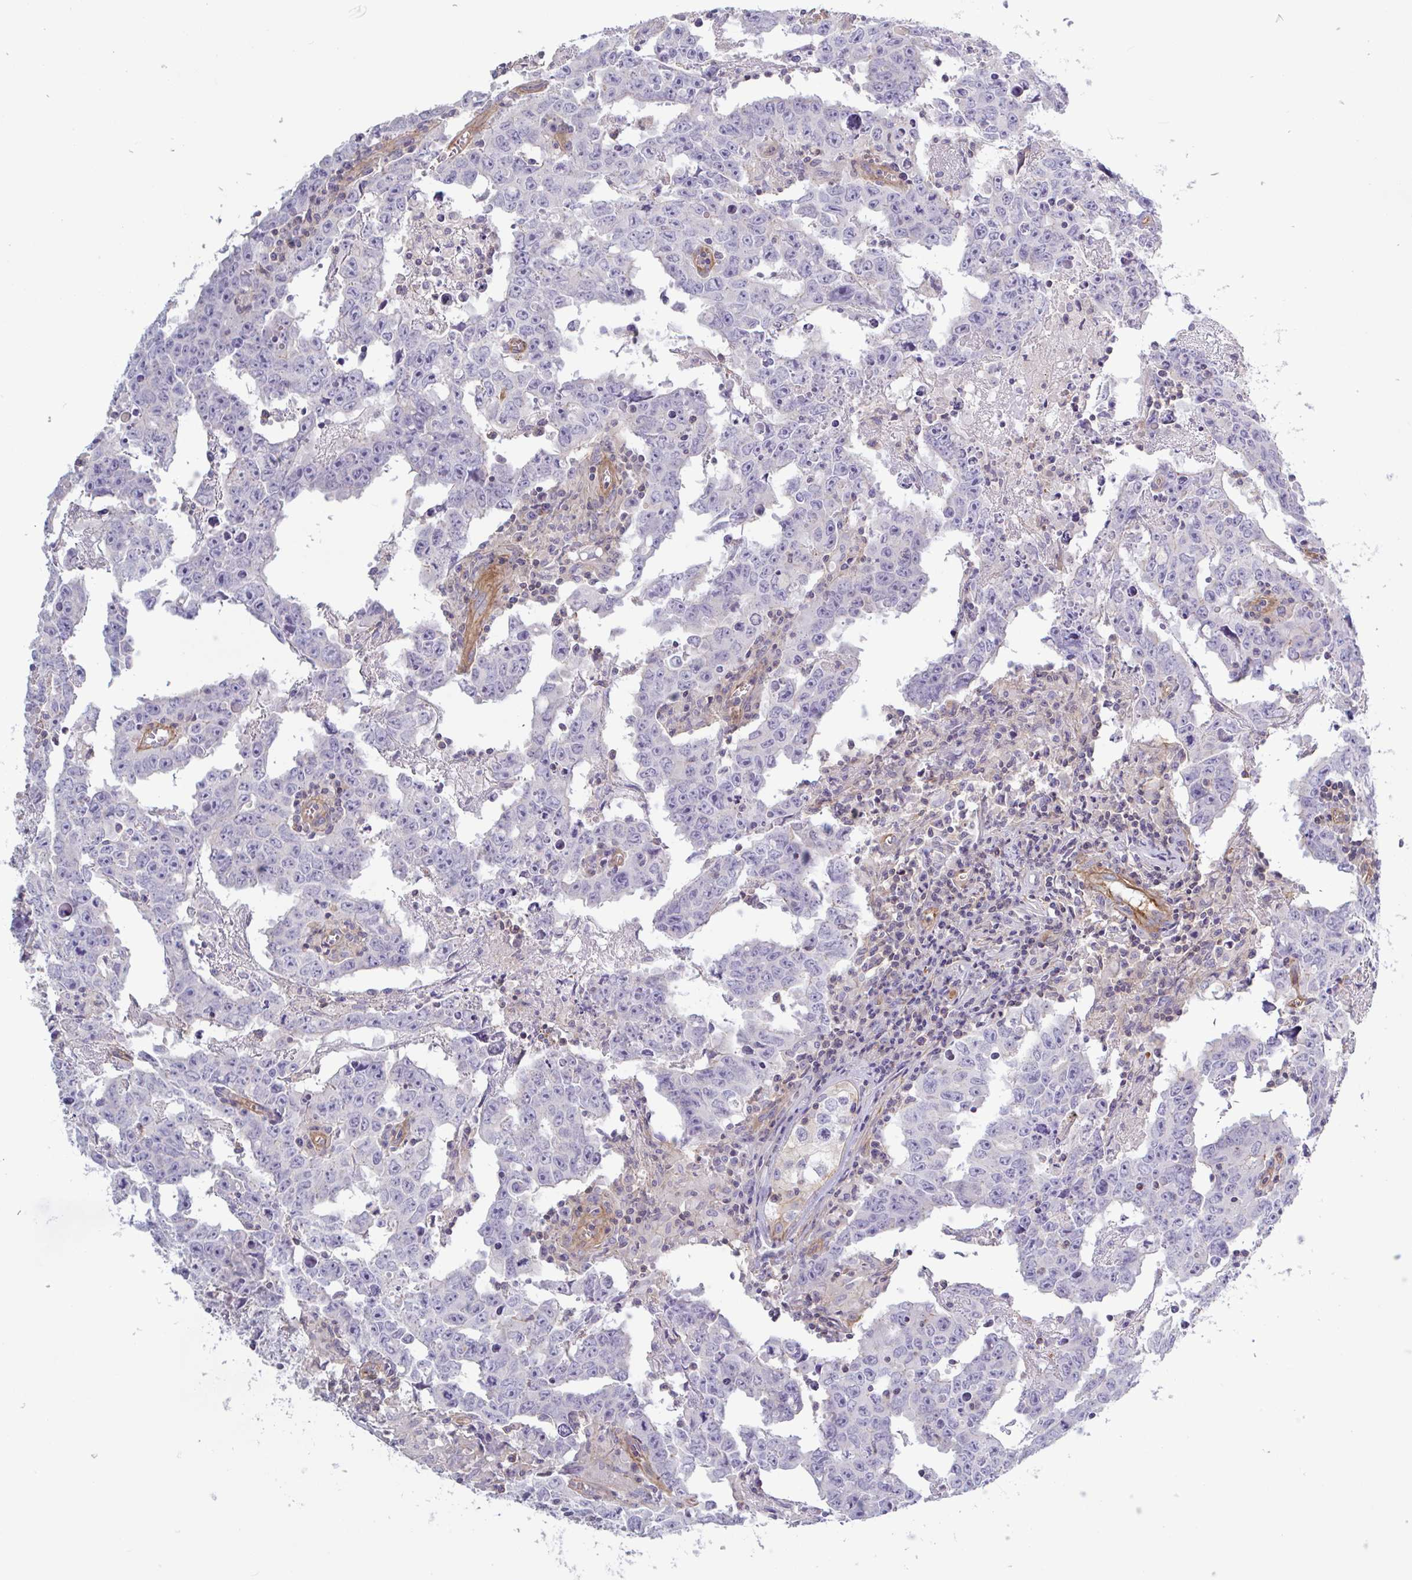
{"staining": {"intensity": "negative", "quantity": "none", "location": "none"}, "tissue": "testis cancer", "cell_type": "Tumor cells", "image_type": "cancer", "snomed": [{"axis": "morphology", "description": "Carcinoma, Embryonal, NOS"}, {"axis": "topography", "description": "Testis"}], "caption": "This is a photomicrograph of immunohistochemistry (IHC) staining of testis embryonal carcinoma, which shows no positivity in tumor cells.", "gene": "SHISA7", "patient": {"sex": "male", "age": 22}}